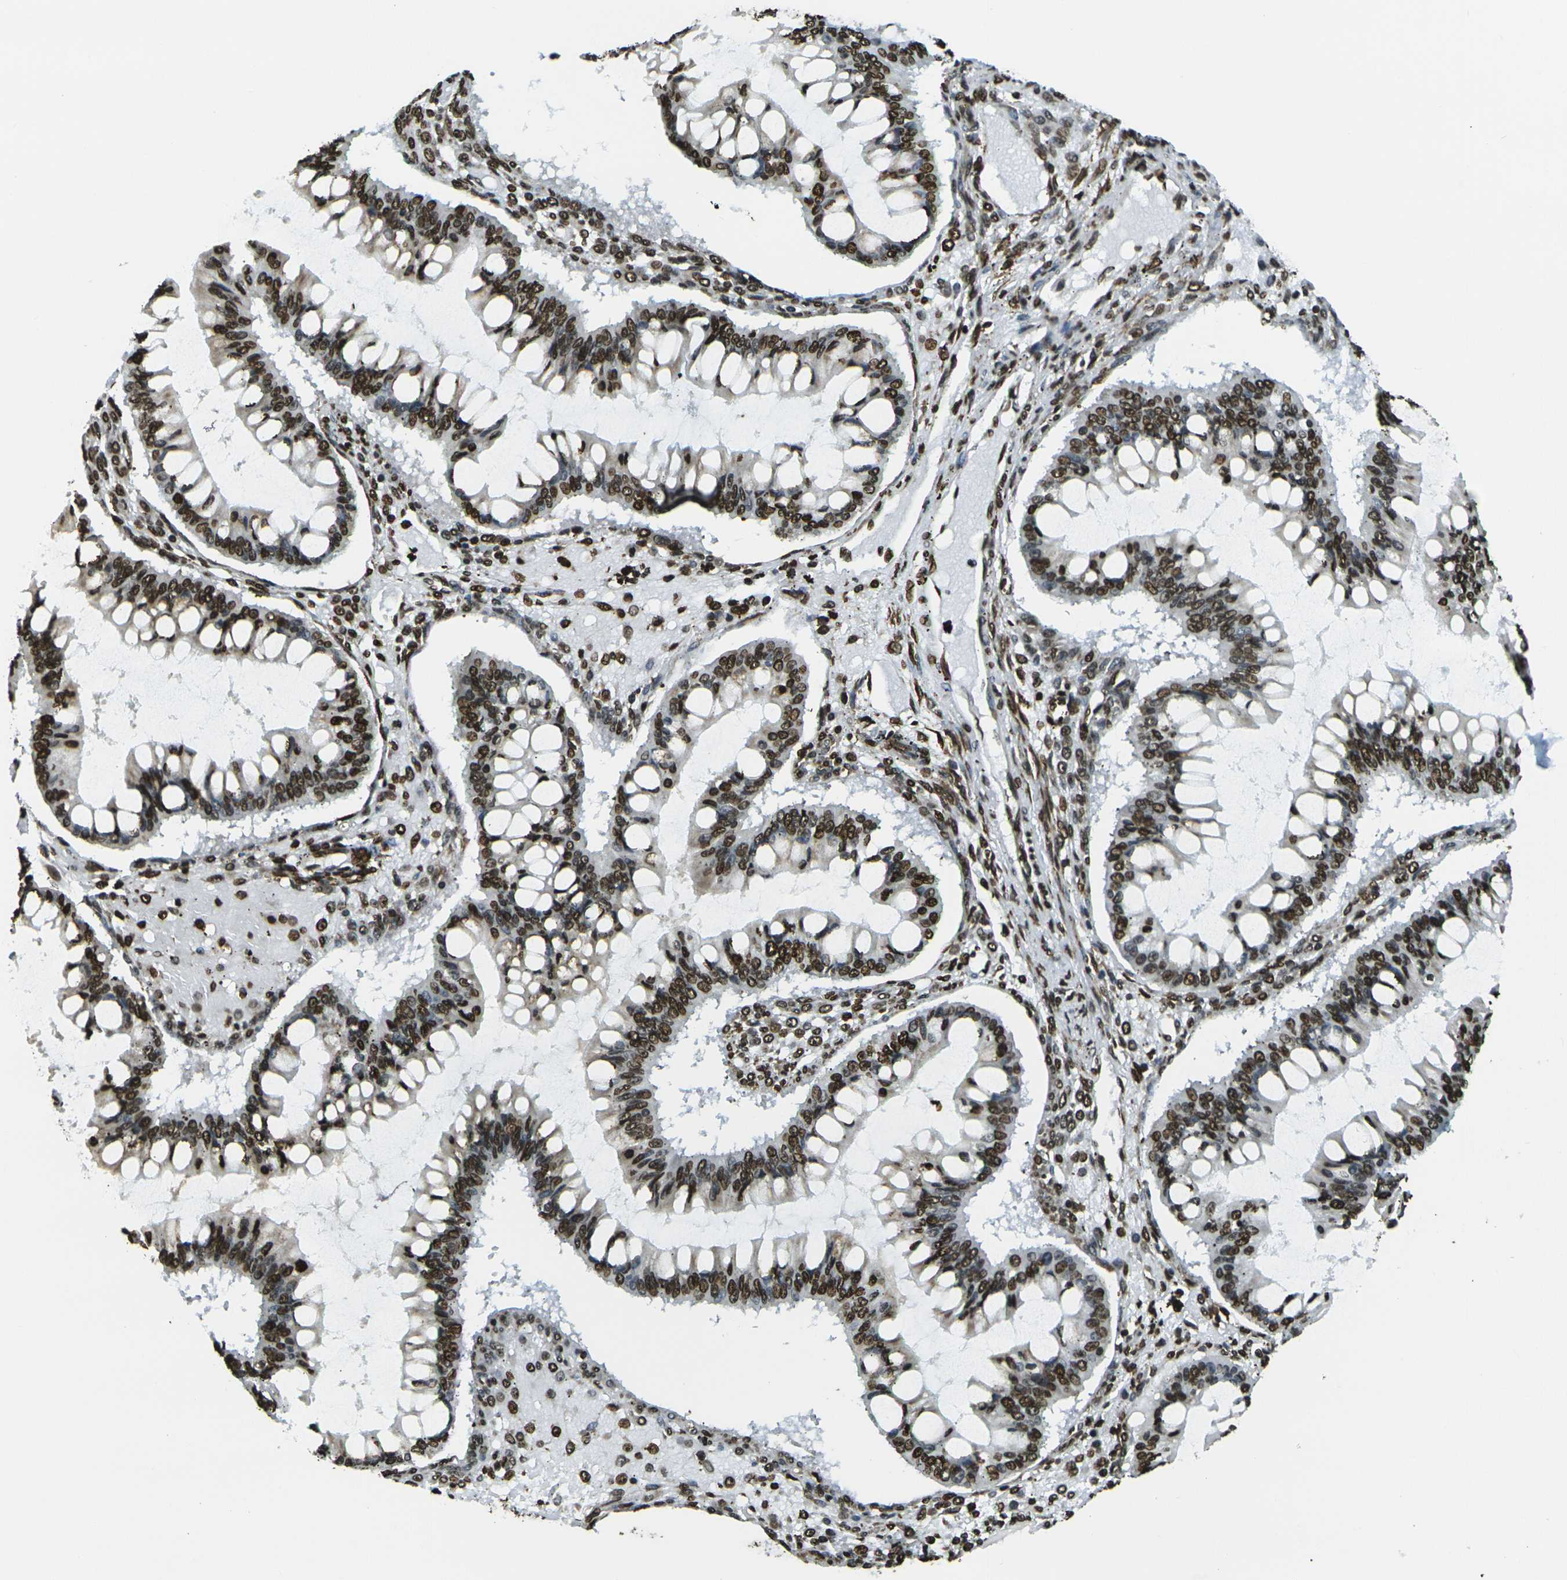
{"staining": {"intensity": "strong", "quantity": ">75%", "location": "nuclear"}, "tissue": "ovarian cancer", "cell_type": "Tumor cells", "image_type": "cancer", "snomed": [{"axis": "morphology", "description": "Cystadenocarcinoma, mucinous, NOS"}, {"axis": "topography", "description": "Ovary"}], "caption": "Protein expression analysis of human ovarian cancer (mucinous cystadenocarcinoma) reveals strong nuclear positivity in approximately >75% of tumor cells. The protein of interest is stained brown, and the nuclei are stained in blue (DAB IHC with brightfield microscopy, high magnification).", "gene": "H1-2", "patient": {"sex": "female", "age": 73}}